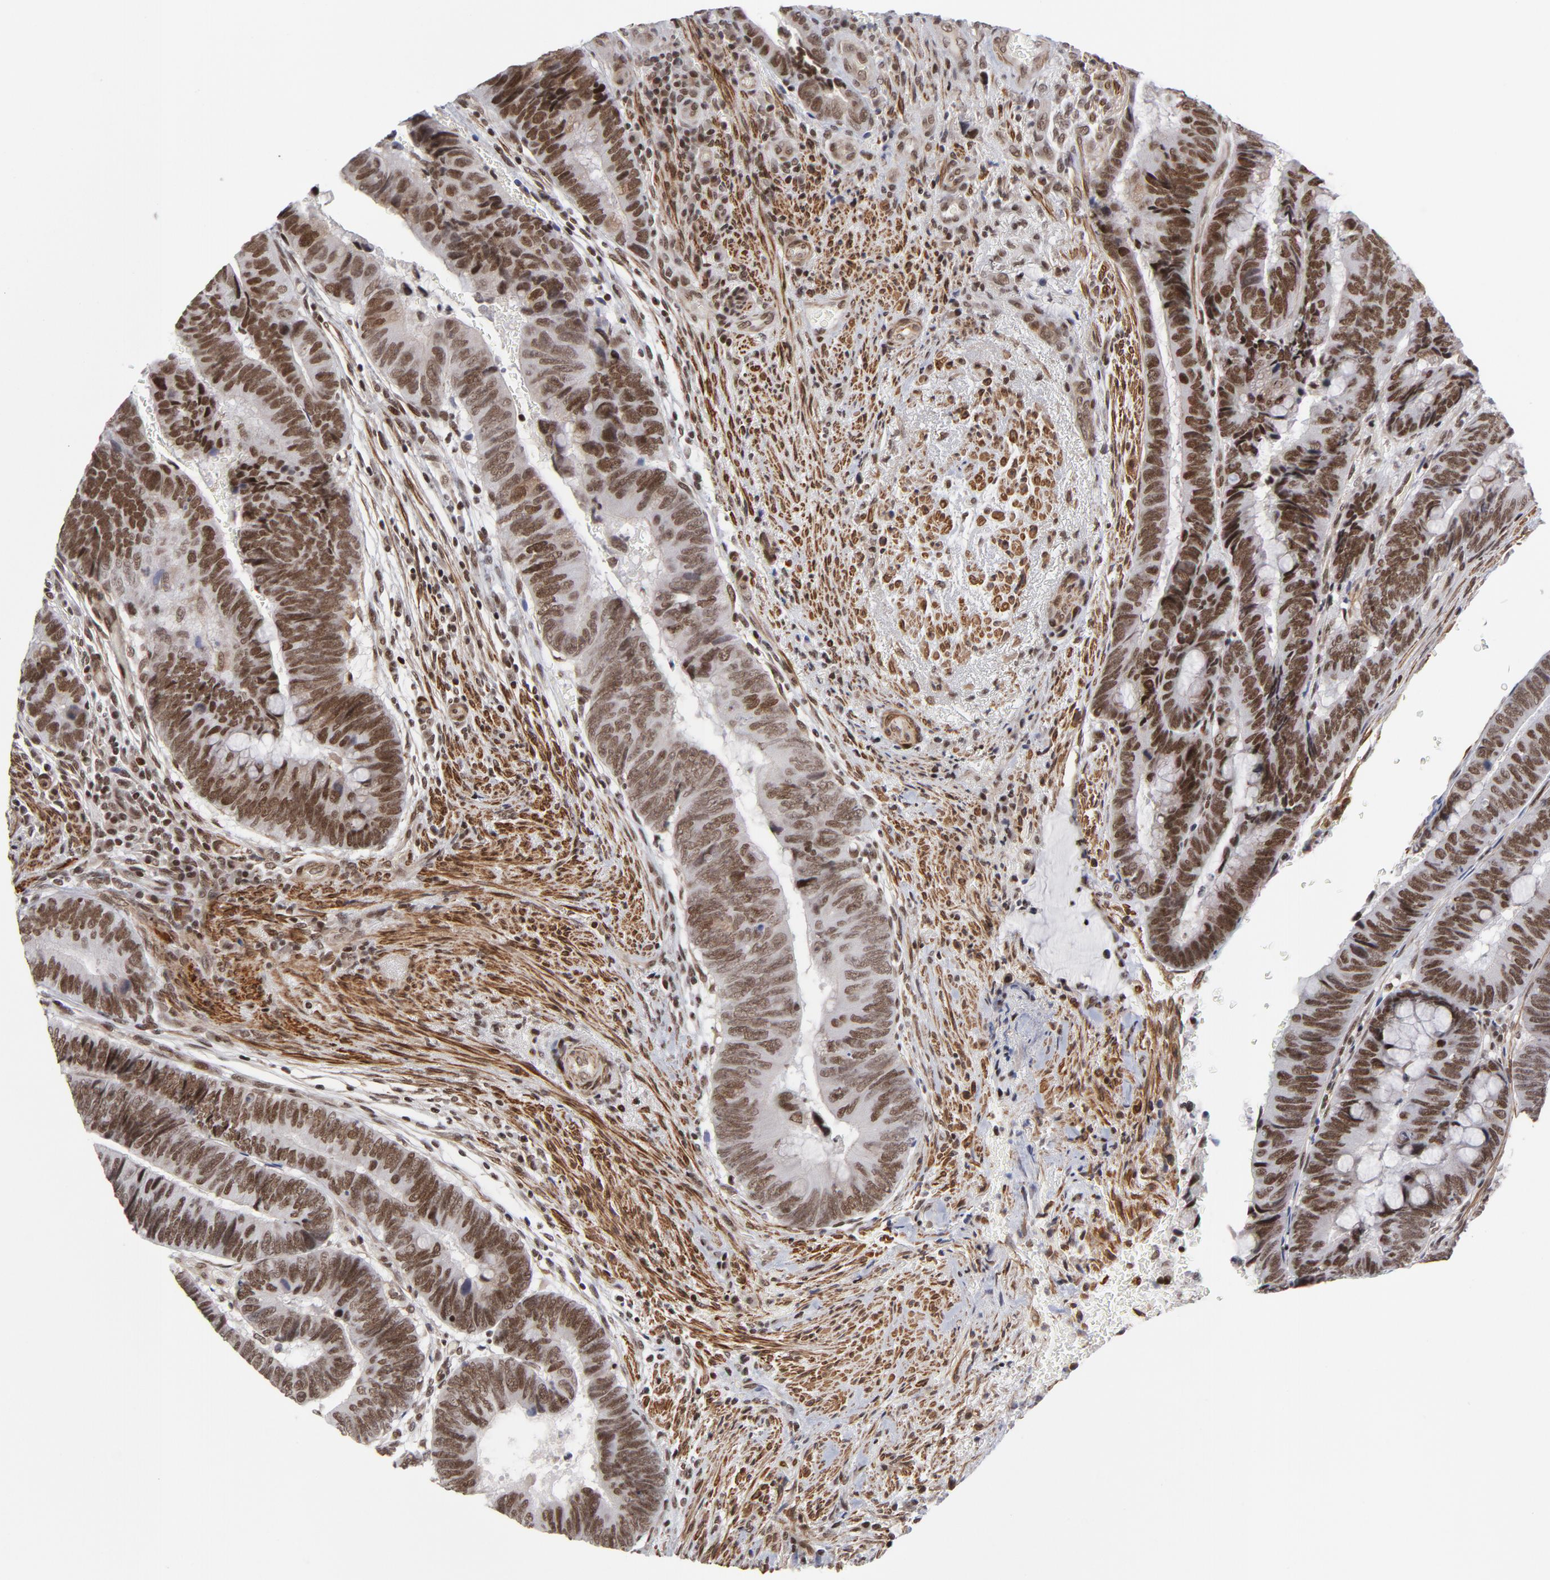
{"staining": {"intensity": "strong", "quantity": ">75%", "location": "nuclear"}, "tissue": "colorectal cancer", "cell_type": "Tumor cells", "image_type": "cancer", "snomed": [{"axis": "morphology", "description": "Normal tissue, NOS"}, {"axis": "morphology", "description": "Adenocarcinoma, NOS"}, {"axis": "topography", "description": "Rectum"}], "caption": "IHC (DAB (3,3'-diaminobenzidine)) staining of human colorectal adenocarcinoma displays strong nuclear protein positivity in approximately >75% of tumor cells.", "gene": "CTCF", "patient": {"sex": "male", "age": 92}}